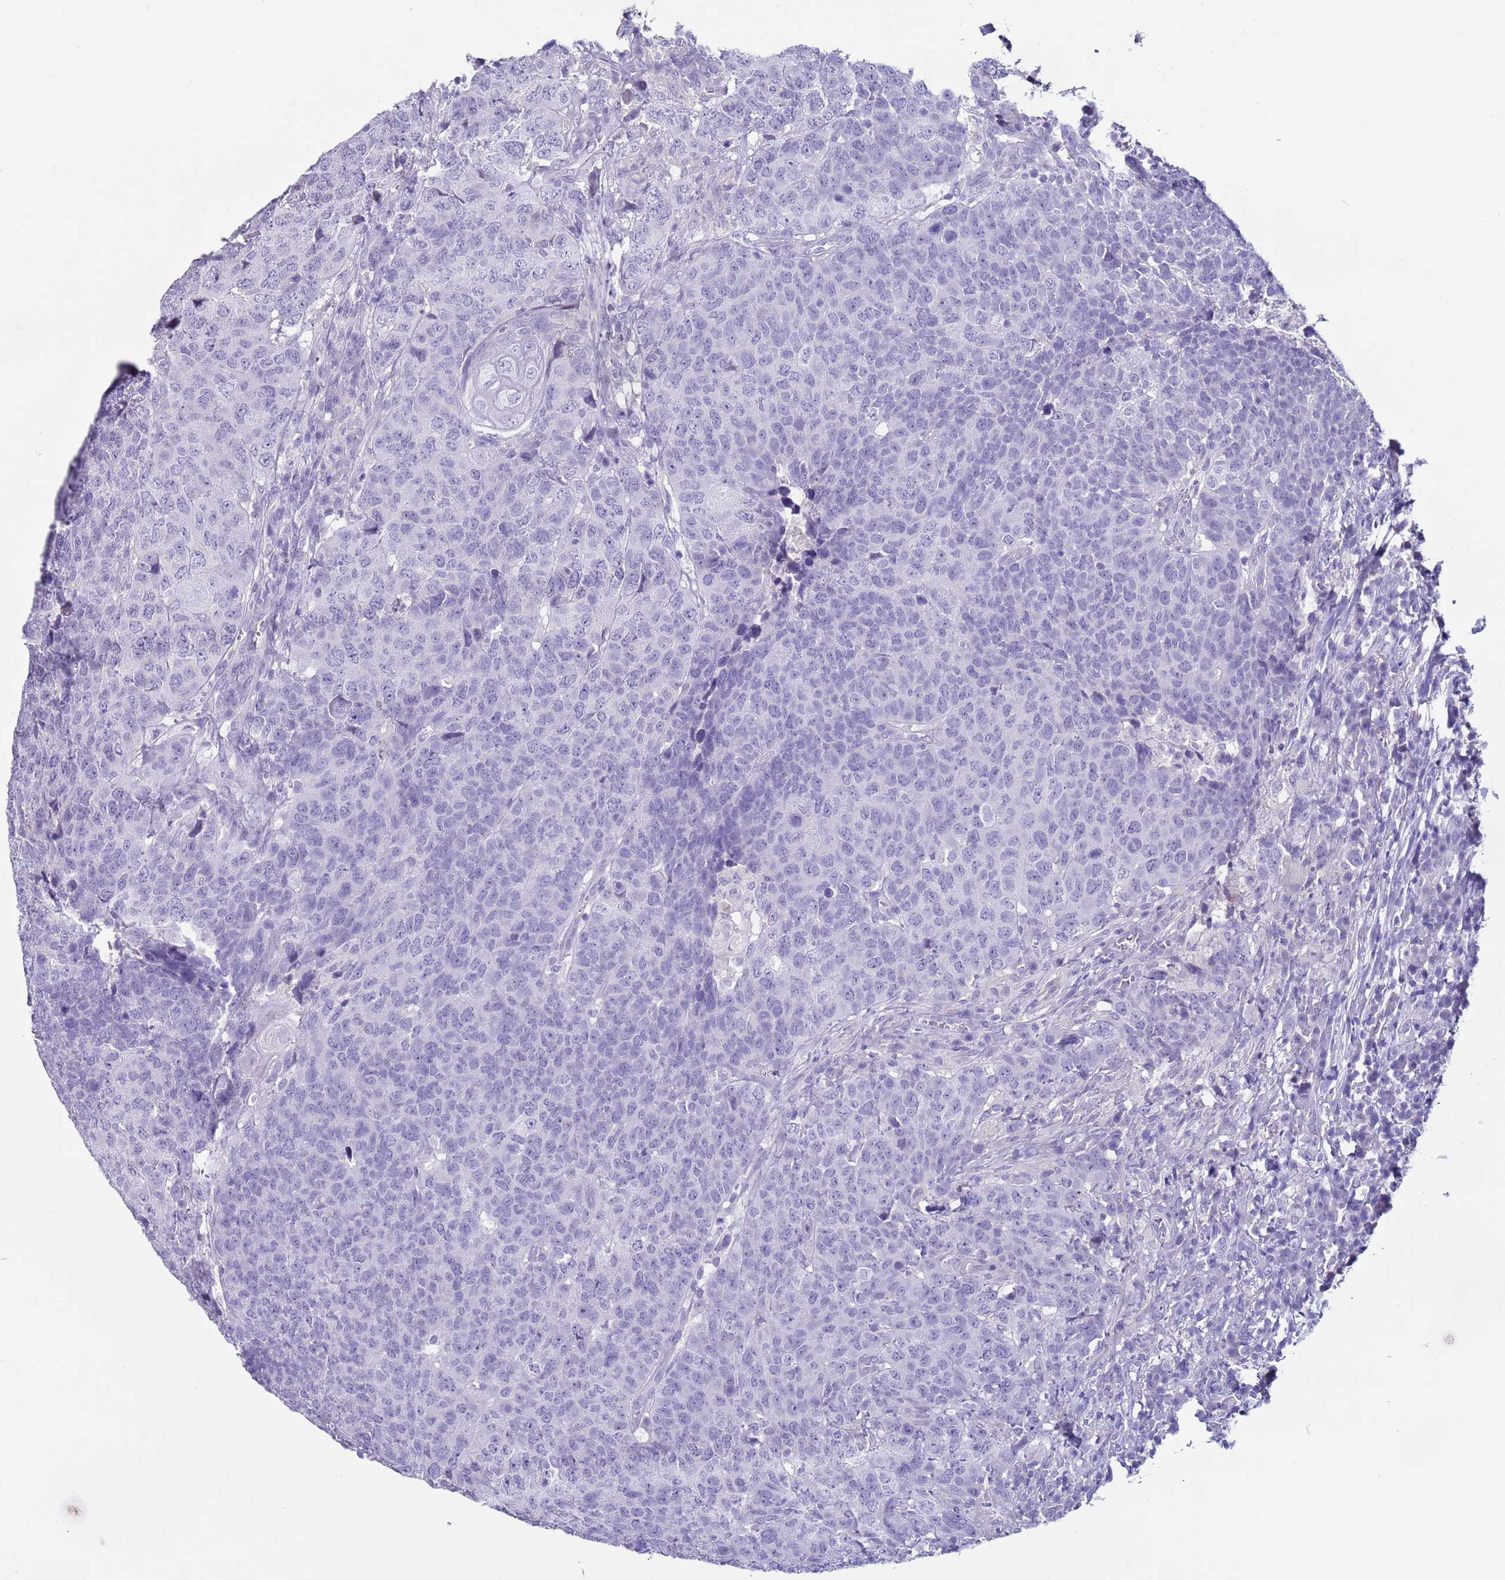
{"staining": {"intensity": "negative", "quantity": "none", "location": "none"}, "tissue": "head and neck cancer", "cell_type": "Tumor cells", "image_type": "cancer", "snomed": [{"axis": "morphology", "description": "Normal tissue, NOS"}, {"axis": "morphology", "description": "Squamous cell carcinoma, NOS"}, {"axis": "topography", "description": "Skeletal muscle"}, {"axis": "topography", "description": "Vascular tissue"}, {"axis": "topography", "description": "Peripheral nerve tissue"}, {"axis": "topography", "description": "Head-Neck"}], "caption": "Tumor cells show no significant positivity in head and neck squamous cell carcinoma.", "gene": "NPAP1", "patient": {"sex": "male", "age": 66}}